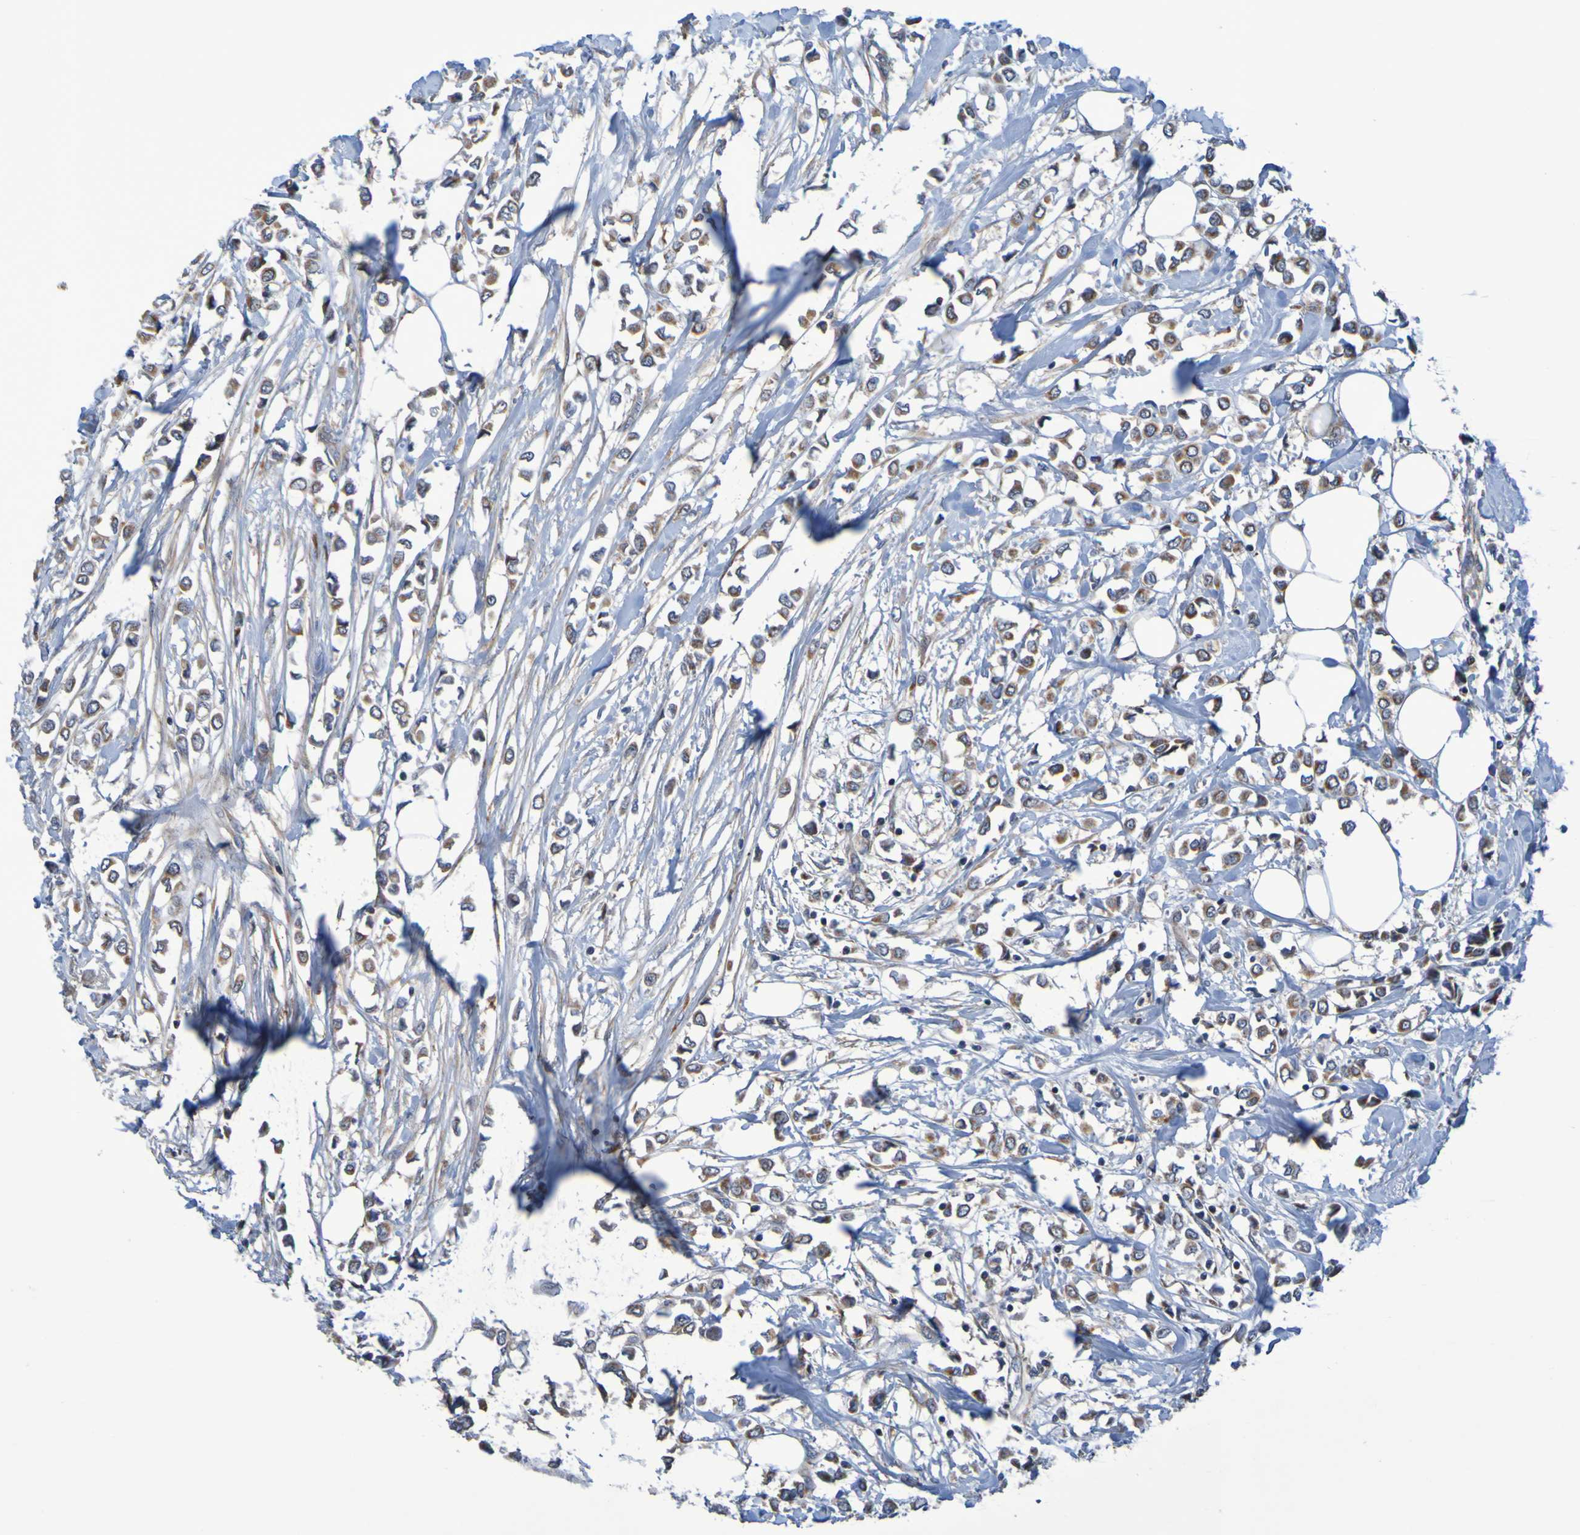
{"staining": {"intensity": "moderate", "quantity": ">75%", "location": "cytoplasmic/membranous"}, "tissue": "breast cancer", "cell_type": "Tumor cells", "image_type": "cancer", "snomed": [{"axis": "morphology", "description": "Lobular carcinoma"}, {"axis": "topography", "description": "Breast"}], "caption": "Protein staining exhibits moderate cytoplasmic/membranous staining in approximately >75% of tumor cells in breast cancer (lobular carcinoma).", "gene": "CCDC51", "patient": {"sex": "female", "age": 51}}